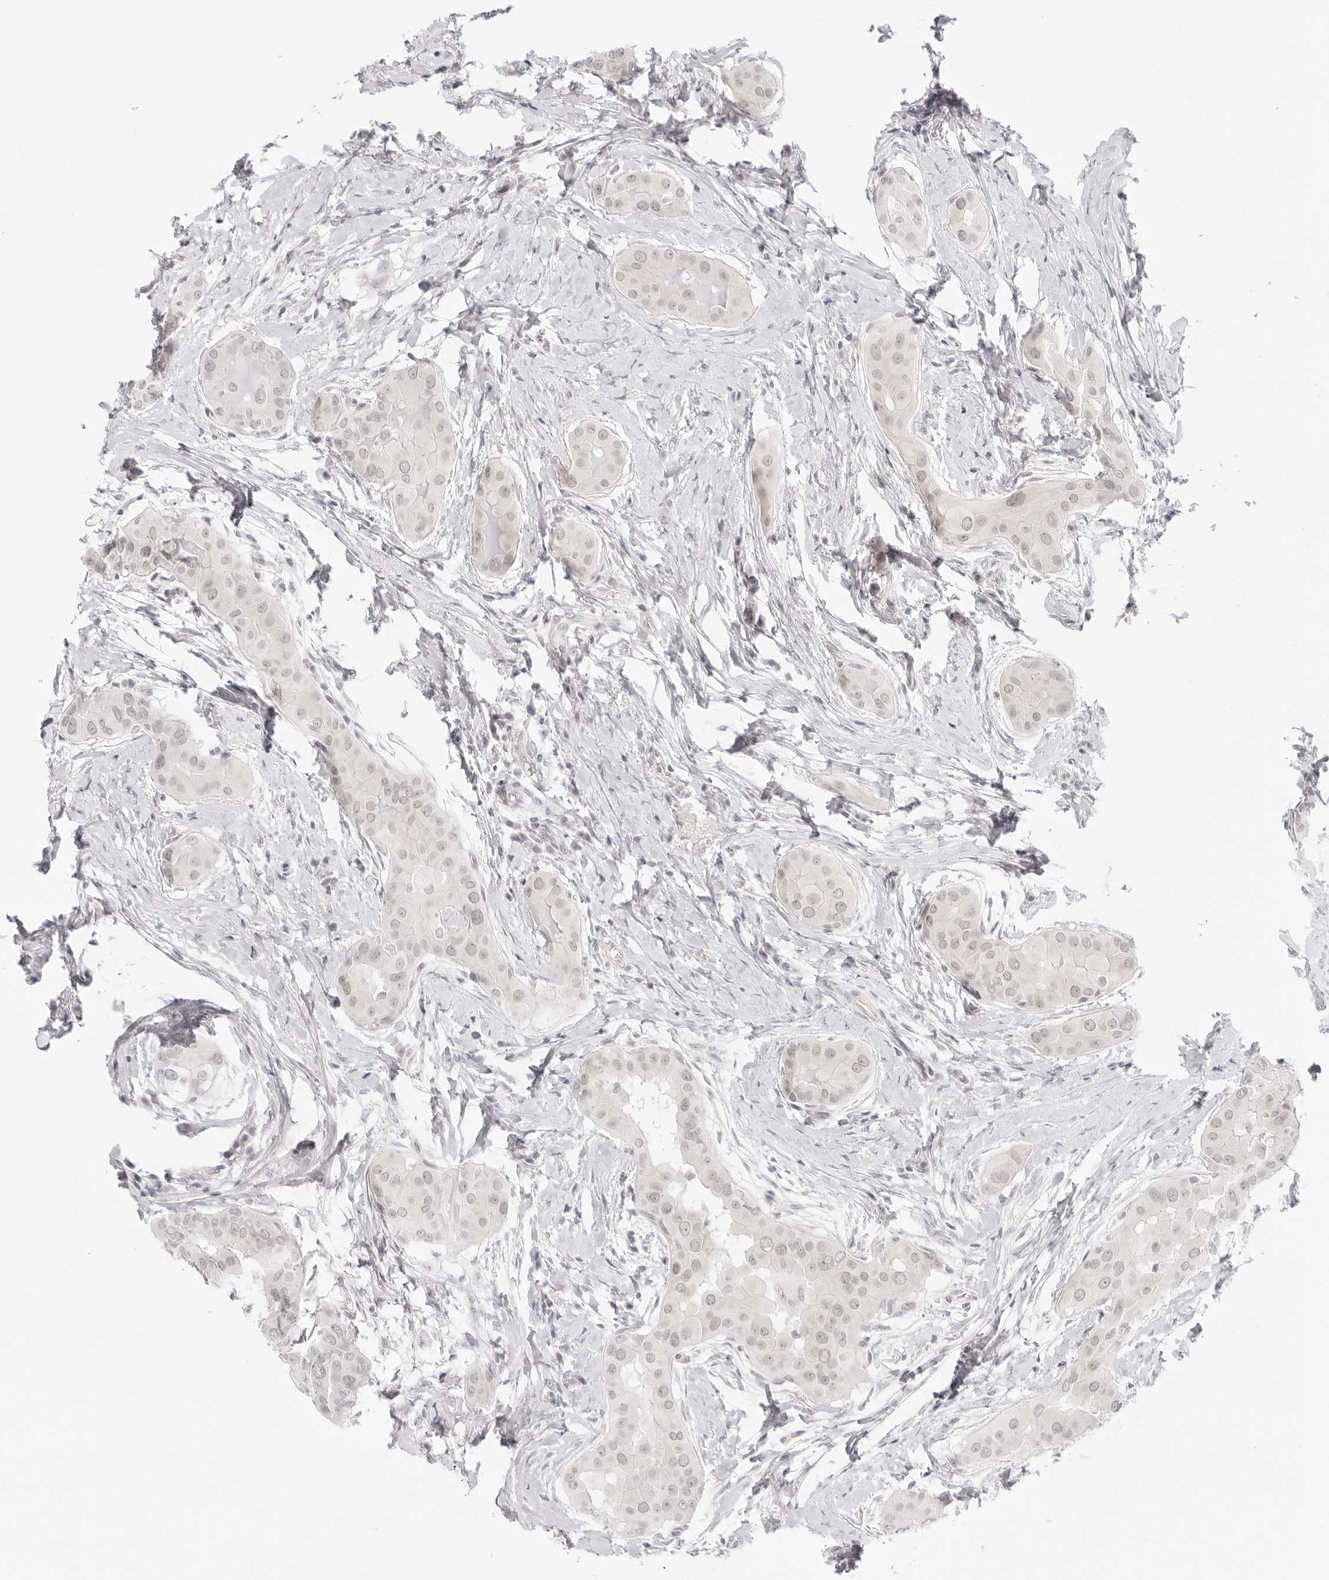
{"staining": {"intensity": "weak", "quantity": "25%-75%", "location": "nuclear"}, "tissue": "thyroid cancer", "cell_type": "Tumor cells", "image_type": "cancer", "snomed": [{"axis": "morphology", "description": "Papillary adenocarcinoma, NOS"}, {"axis": "topography", "description": "Thyroid gland"}], "caption": "High-power microscopy captured an immunohistochemistry (IHC) micrograph of thyroid cancer (papillary adenocarcinoma), revealing weak nuclear positivity in about 25%-75% of tumor cells.", "gene": "MED18", "patient": {"sex": "male", "age": 33}}